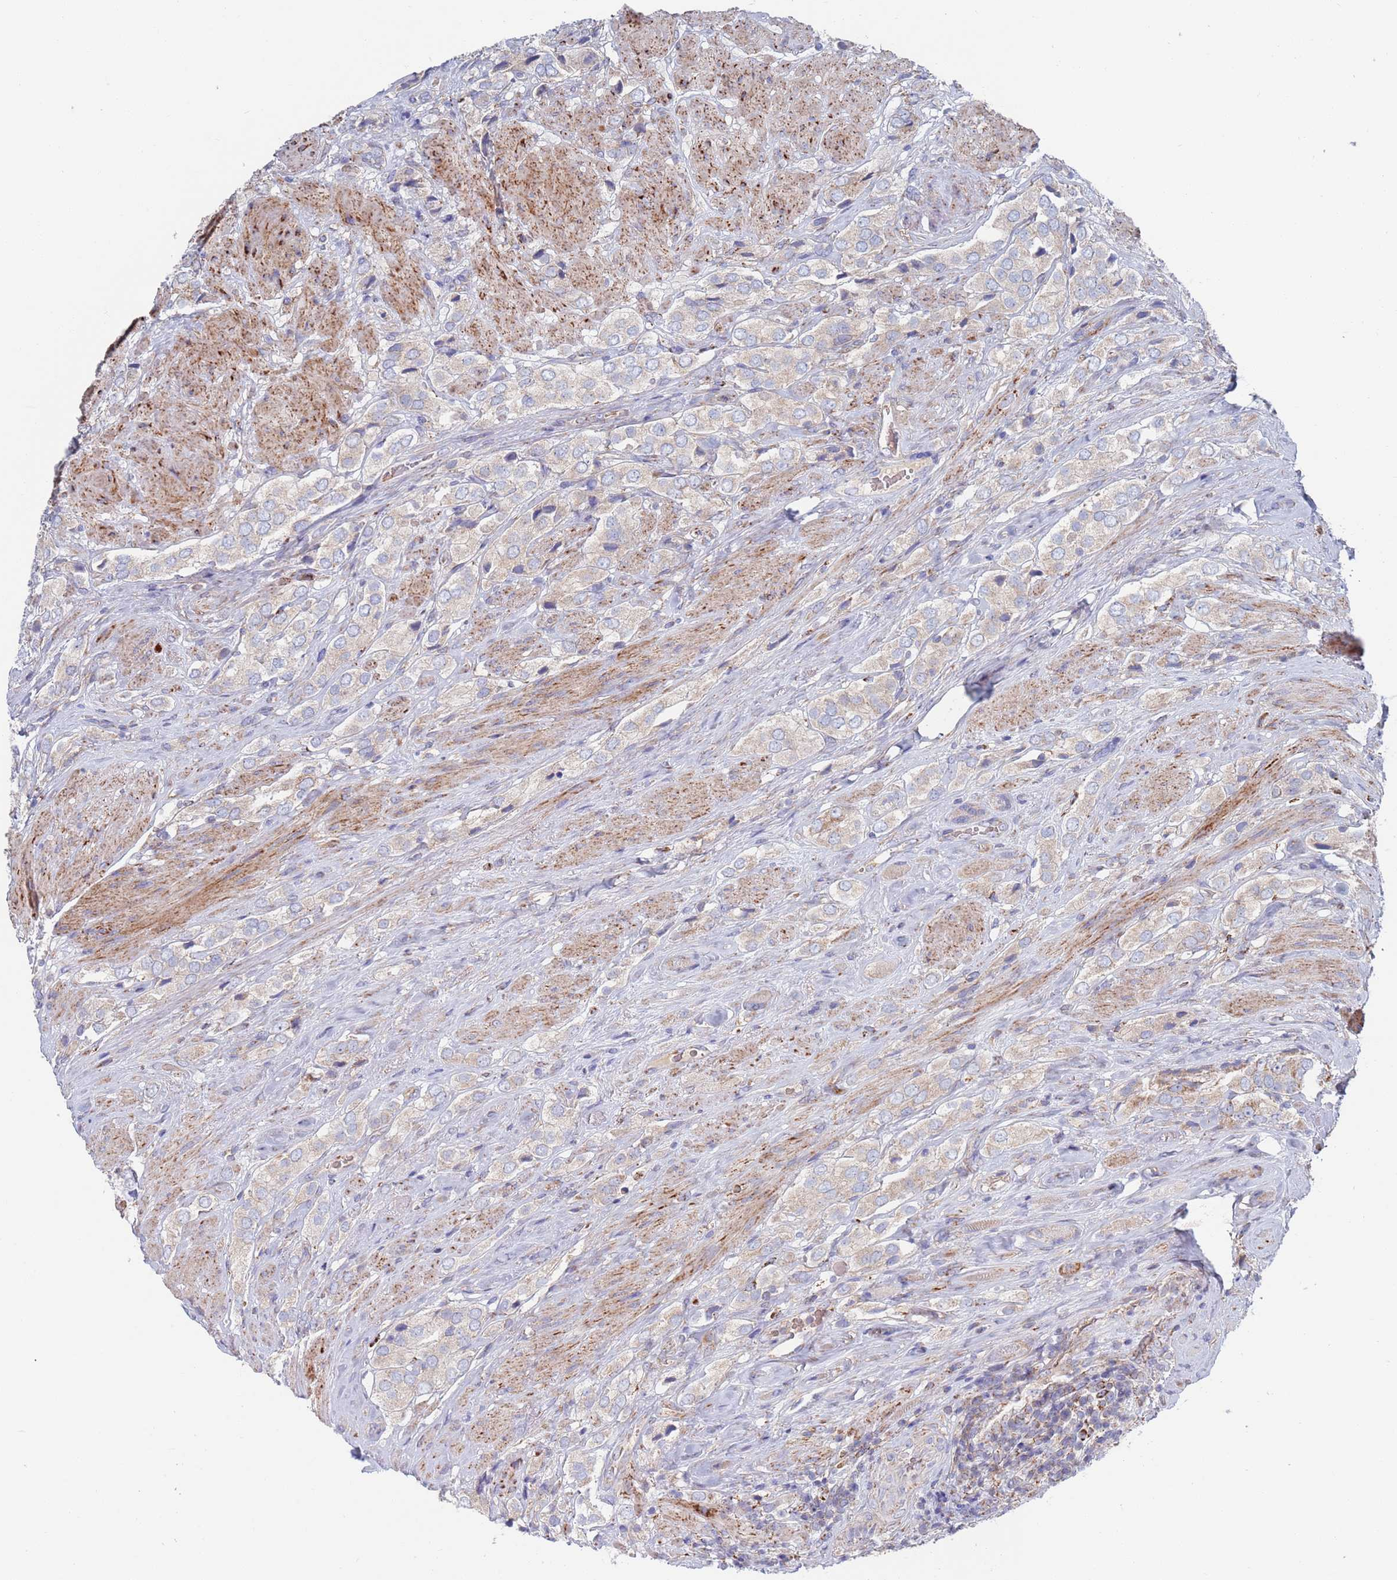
{"staining": {"intensity": "negative", "quantity": "none", "location": "none"}, "tissue": "prostate cancer", "cell_type": "Tumor cells", "image_type": "cancer", "snomed": [{"axis": "morphology", "description": "Adenocarcinoma, High grade"}, {"axis": "topography", "description": "Prostate and seminal vesicle, NOS"}], "caption": "Immunohistochemistry micrograph of human prostate cancer stained for a protein (brown), which demonstrates no positivity in tumor cells.", "gene": "CHCHD6", "patient": {"sex": "male", "age": 64}}